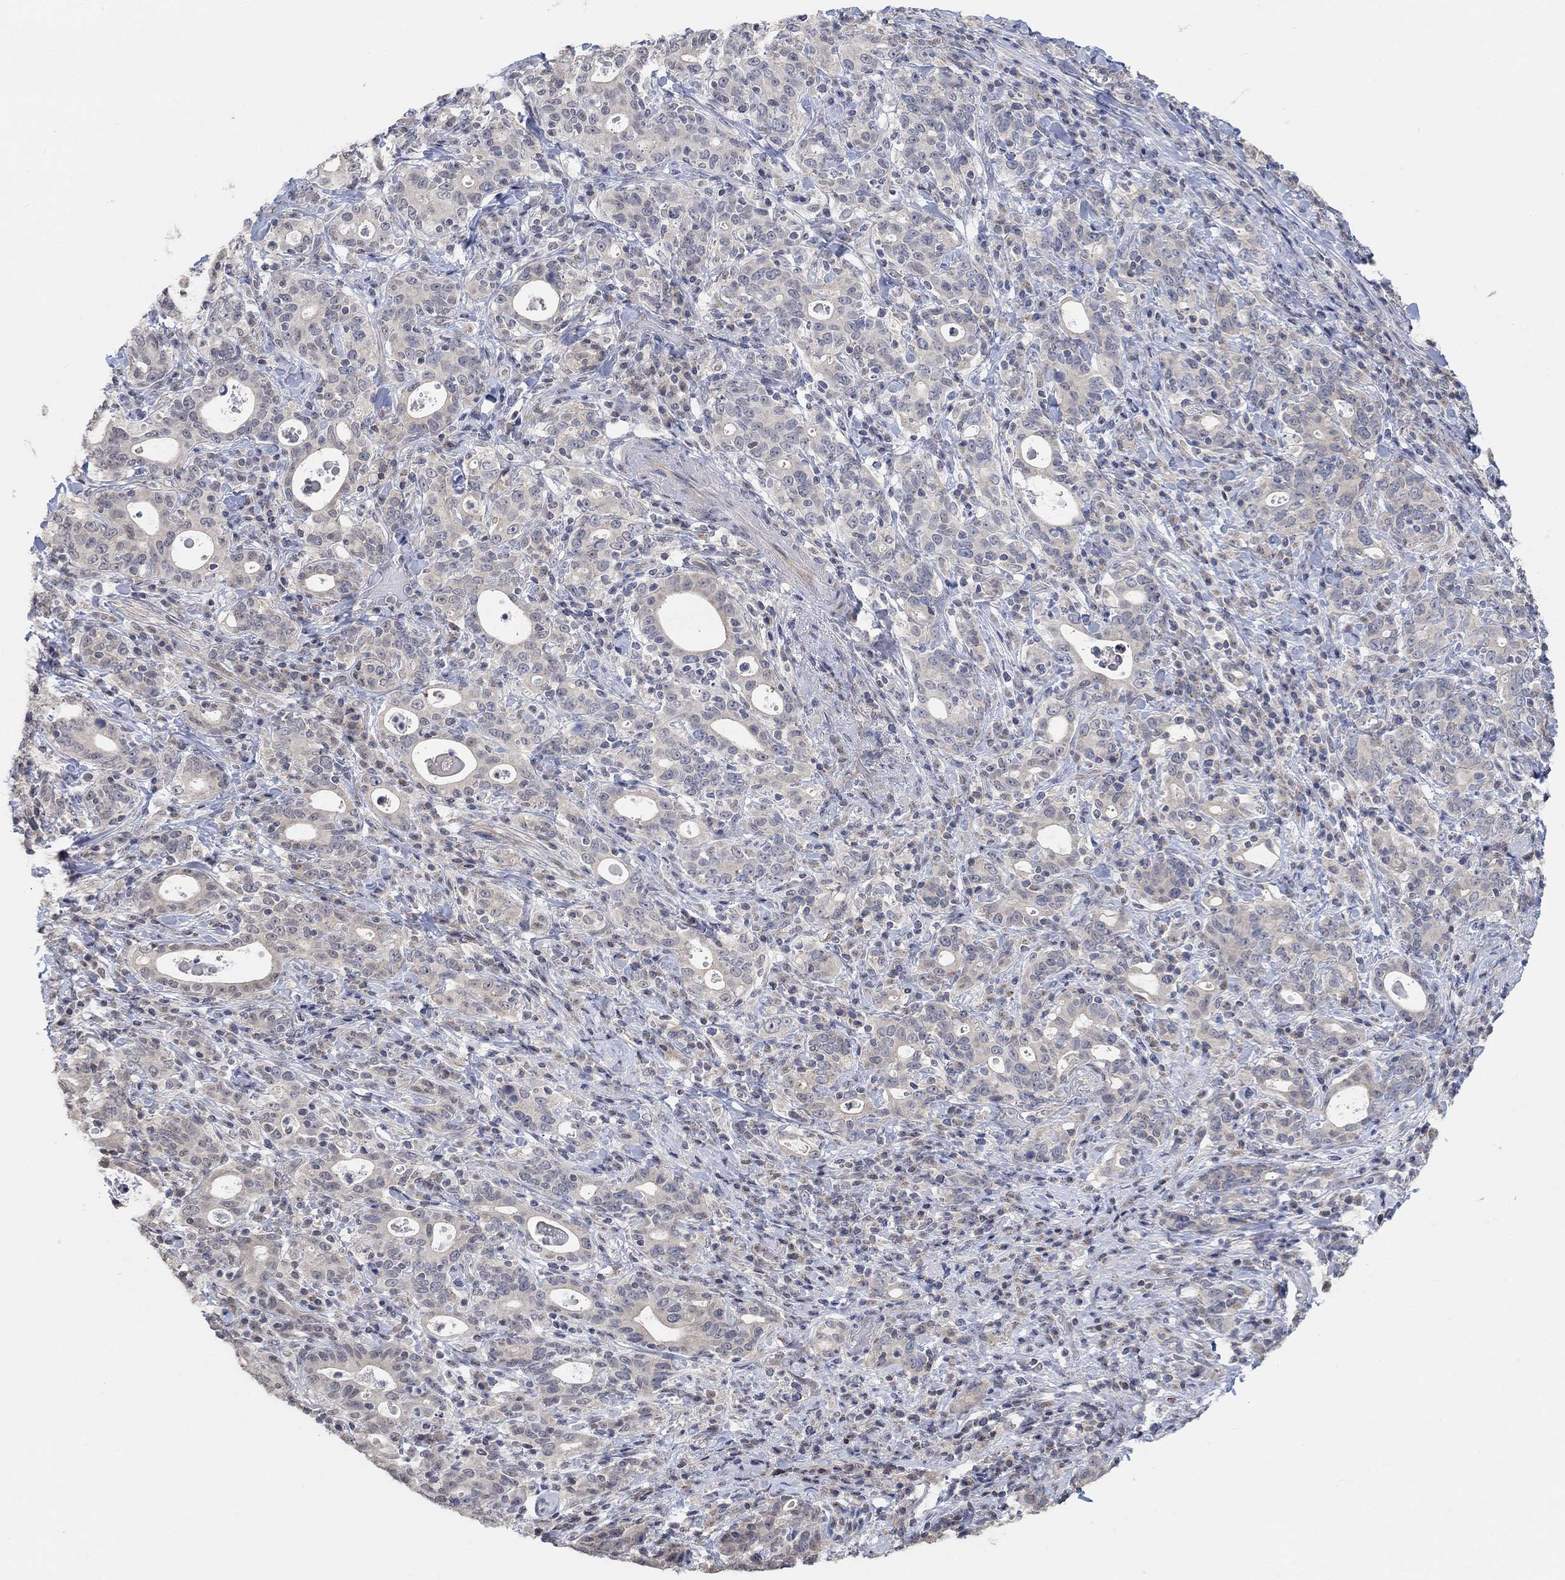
{"staining": {"intensity": "negative", "quantity": "none", "location": "none"}, "tissue": "stomach cancer", "cell_type": "Tumor cells", "image_type": "cancer", "snomed": [{"axis": "morphology", "description": "Adenocarcinoma, NOS"}, {"axis": "topography", "description": "Stomach"}], "caption": "Protein analysis of stomach cancer shows no significant staining in tumor cells.", "gene": "UNC5B", "patient": {"sex": "male", "age": 79}}